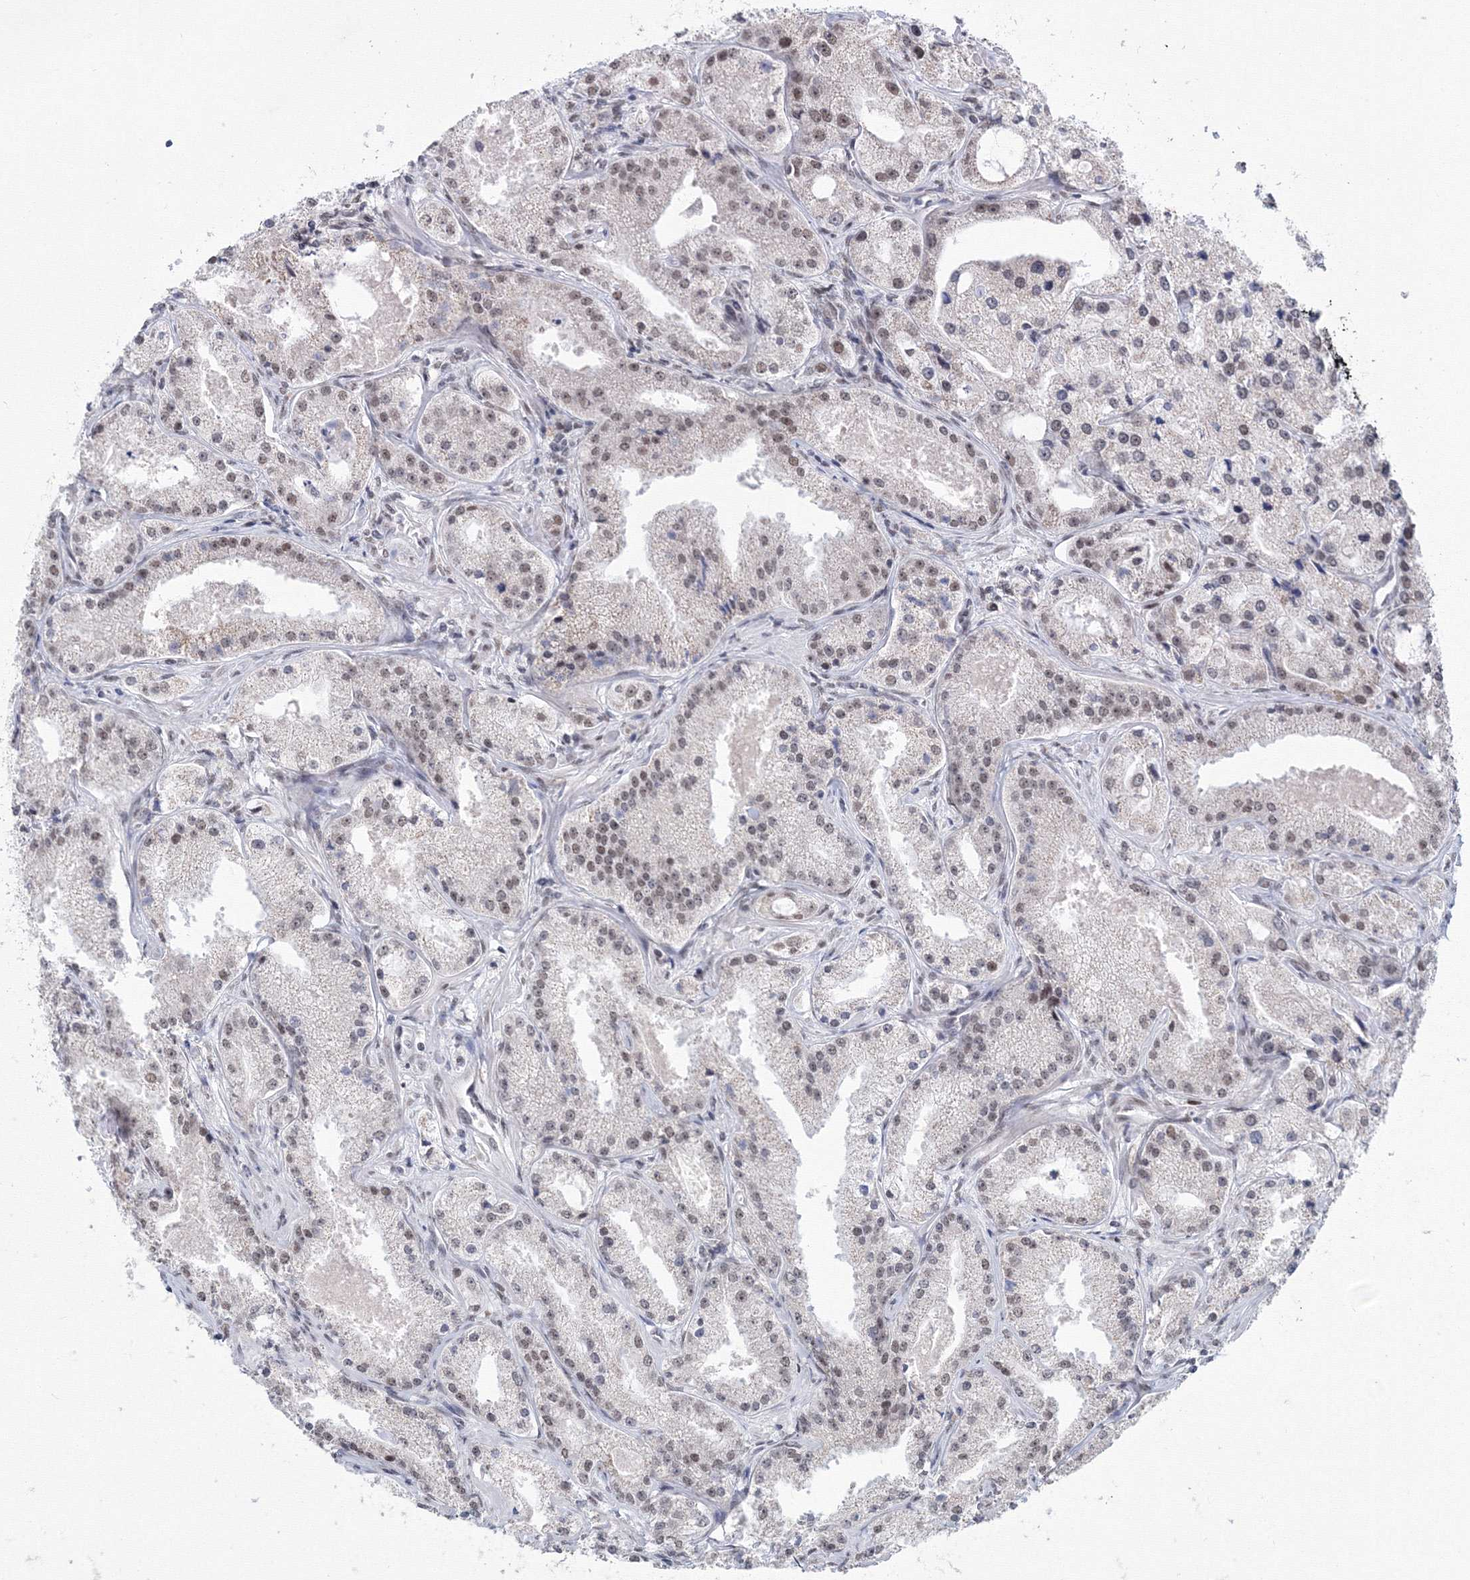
{"staining": {"intensity": "moderate", "quantity": "25%-75%", "location": "nuclear"}, "tissue": "prostate cancer", "cell_type": "Tumor cells", "image_type": "cancer", "snomed": [{"axis": "morphology", "description": "Adenocarcinoma, Low grade"}, {"axis": "topography", "description": "Prostate"}], "caption": "Human prostate cancer stained for a protein (brown) displays moderate nuclear positive staining in approximately 25%-75% of tumor cells.", "gene": "SF3B6", "patient": {"sex": "male", "age": 69}}